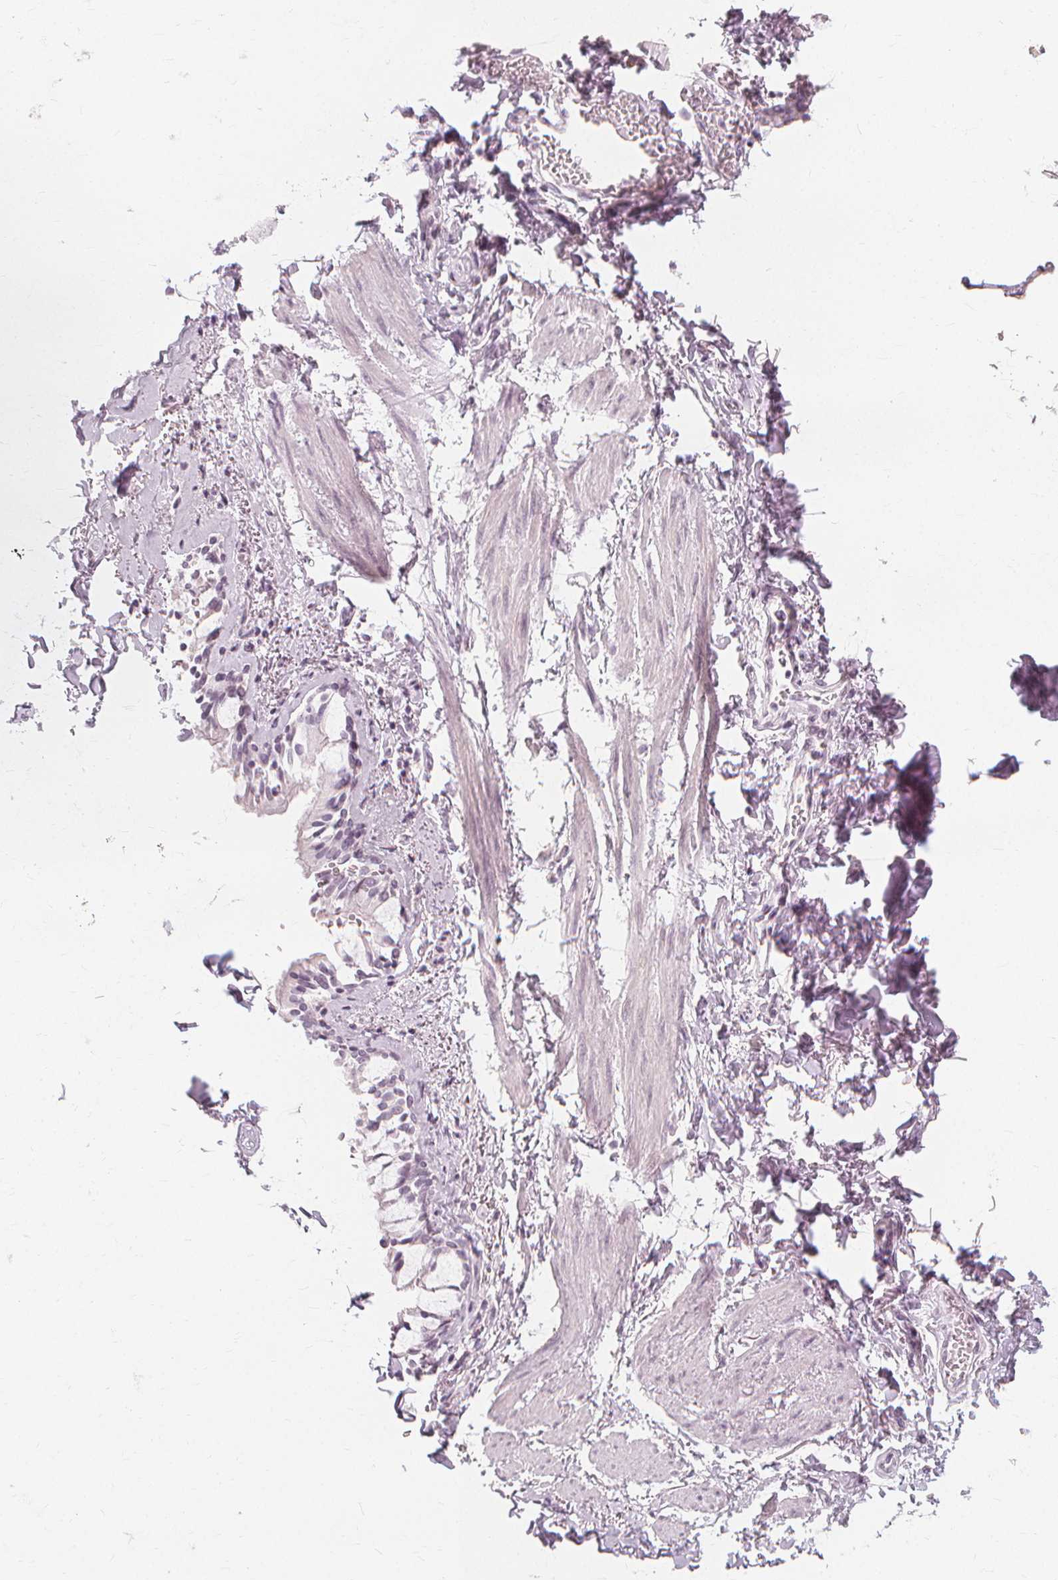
{"staining": {"intensity": "negative", "quantity": "none", "location": "none"}, "tissue": "soft tissue", "cell_type": "Chondrocytes", "image_type": "normal", "snomed": [{"axis": "morphology", "description": "Normal tissue, NOS"}, {"axis": "topography", "description": "Cartilage tissue"}, {"axis": "topography", "description": "Bronchus"}, {"axis": "topography", "description": "Peripheral nerve tissue"}], "caption": "Chondrocytes show no significant positivity in benign soft tissue.", "gene": "NXPE1", "patient": {"sex": "male", "age": 67}}